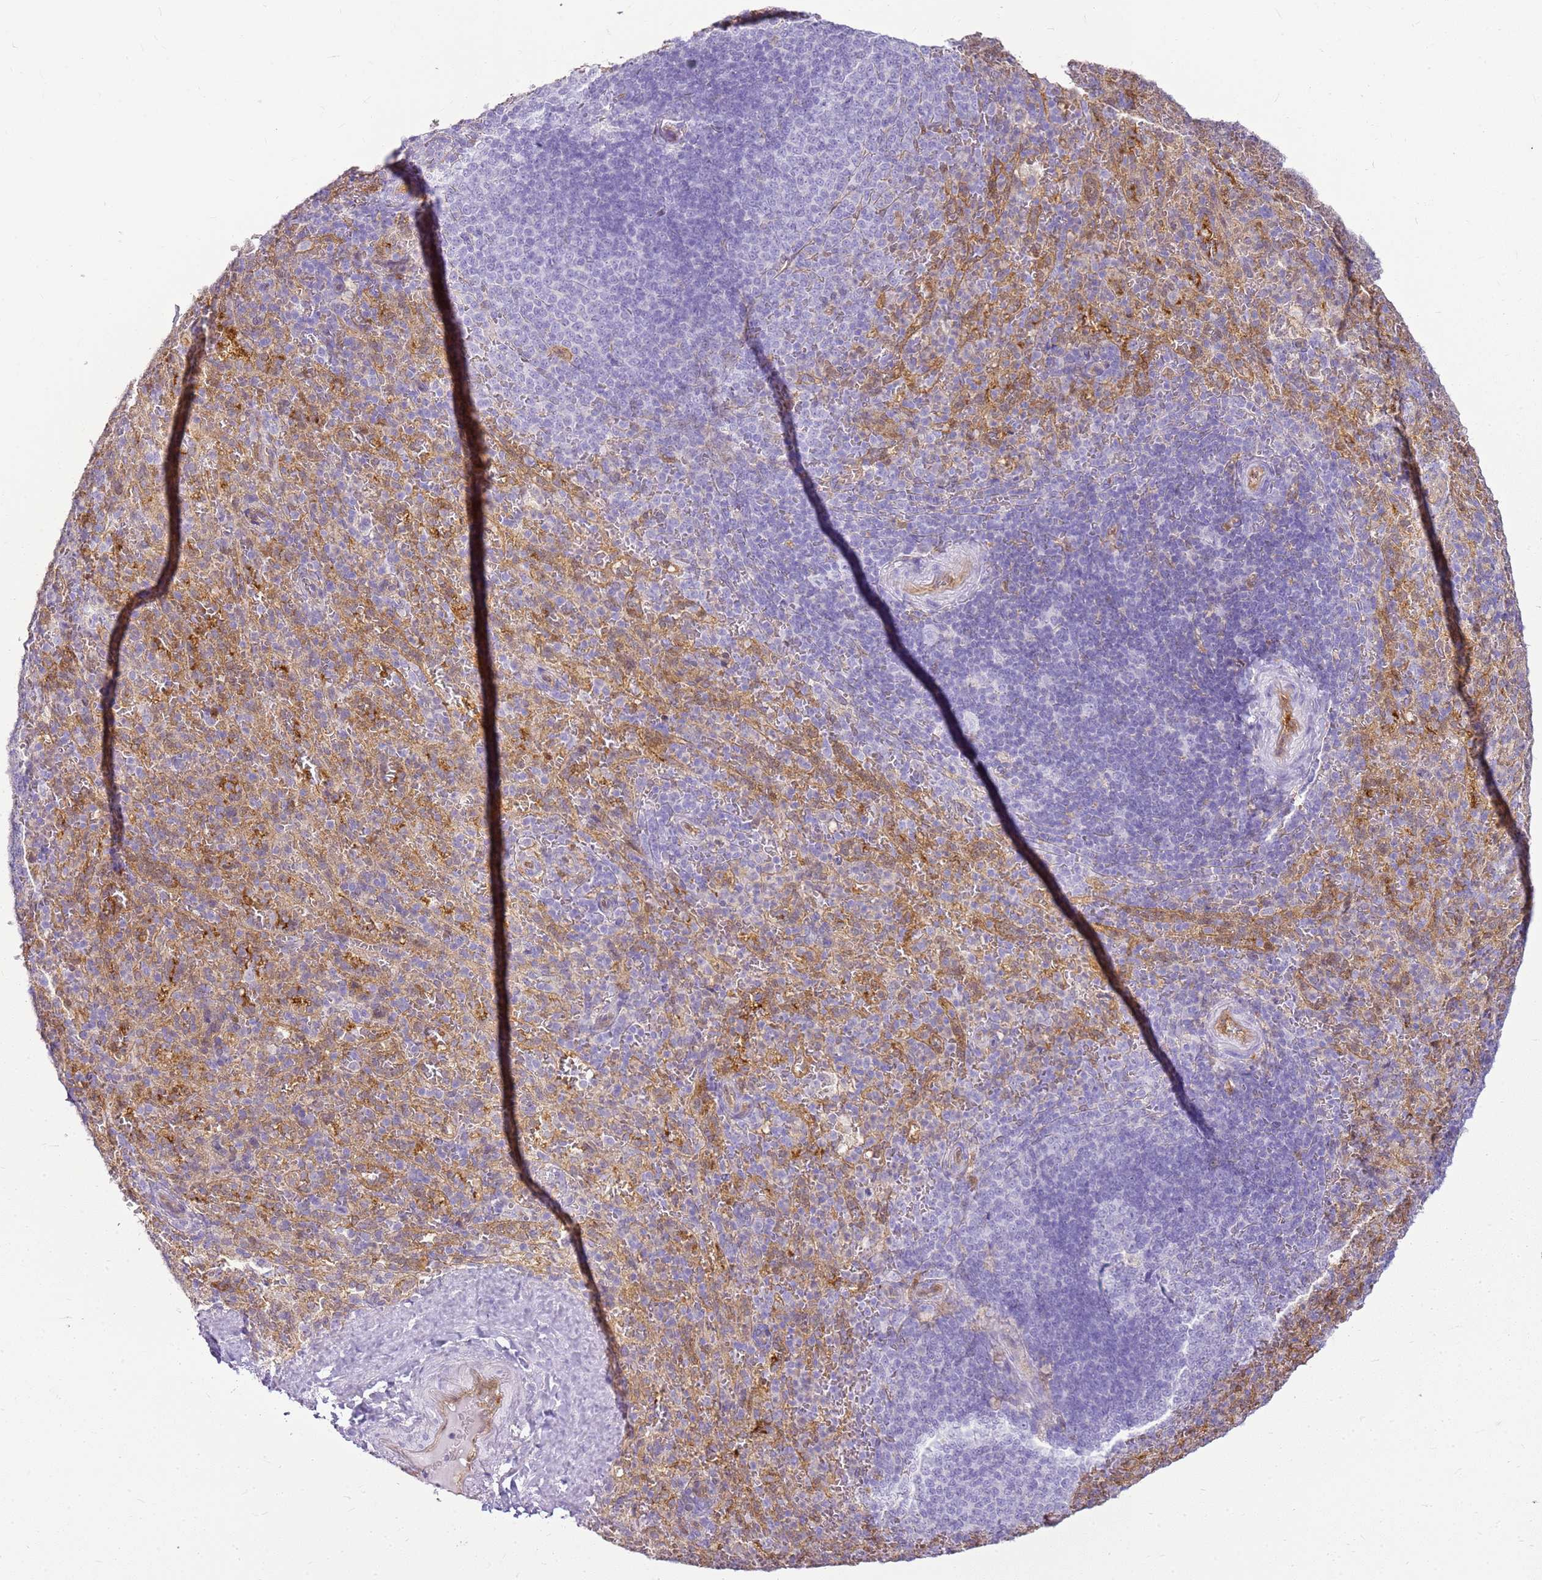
{"staining": {"intensity": "weak", "quantity": "<25%", "location": "cytoplasmic/membranous"}, "tissue": "spleen", "cell_type": "Cells in red pulp", "image_type": "normal", "snomed": [{"axis": "morphology", "description": "Normal tissue, NOS"}, {"axis": "topography", "description": "Spleen"}], "caption": "DAB immunohistochemical staining of normal spleen displays no significant staining in cells in red pulp. The staining was performed using DAB to visualize the protein expression in brown, while the nuclei were stained in blue with hematoxylin (Magnification: 20x).", "gene": "SULT1E1", "patient": {"sex": "female", "age": 21}}